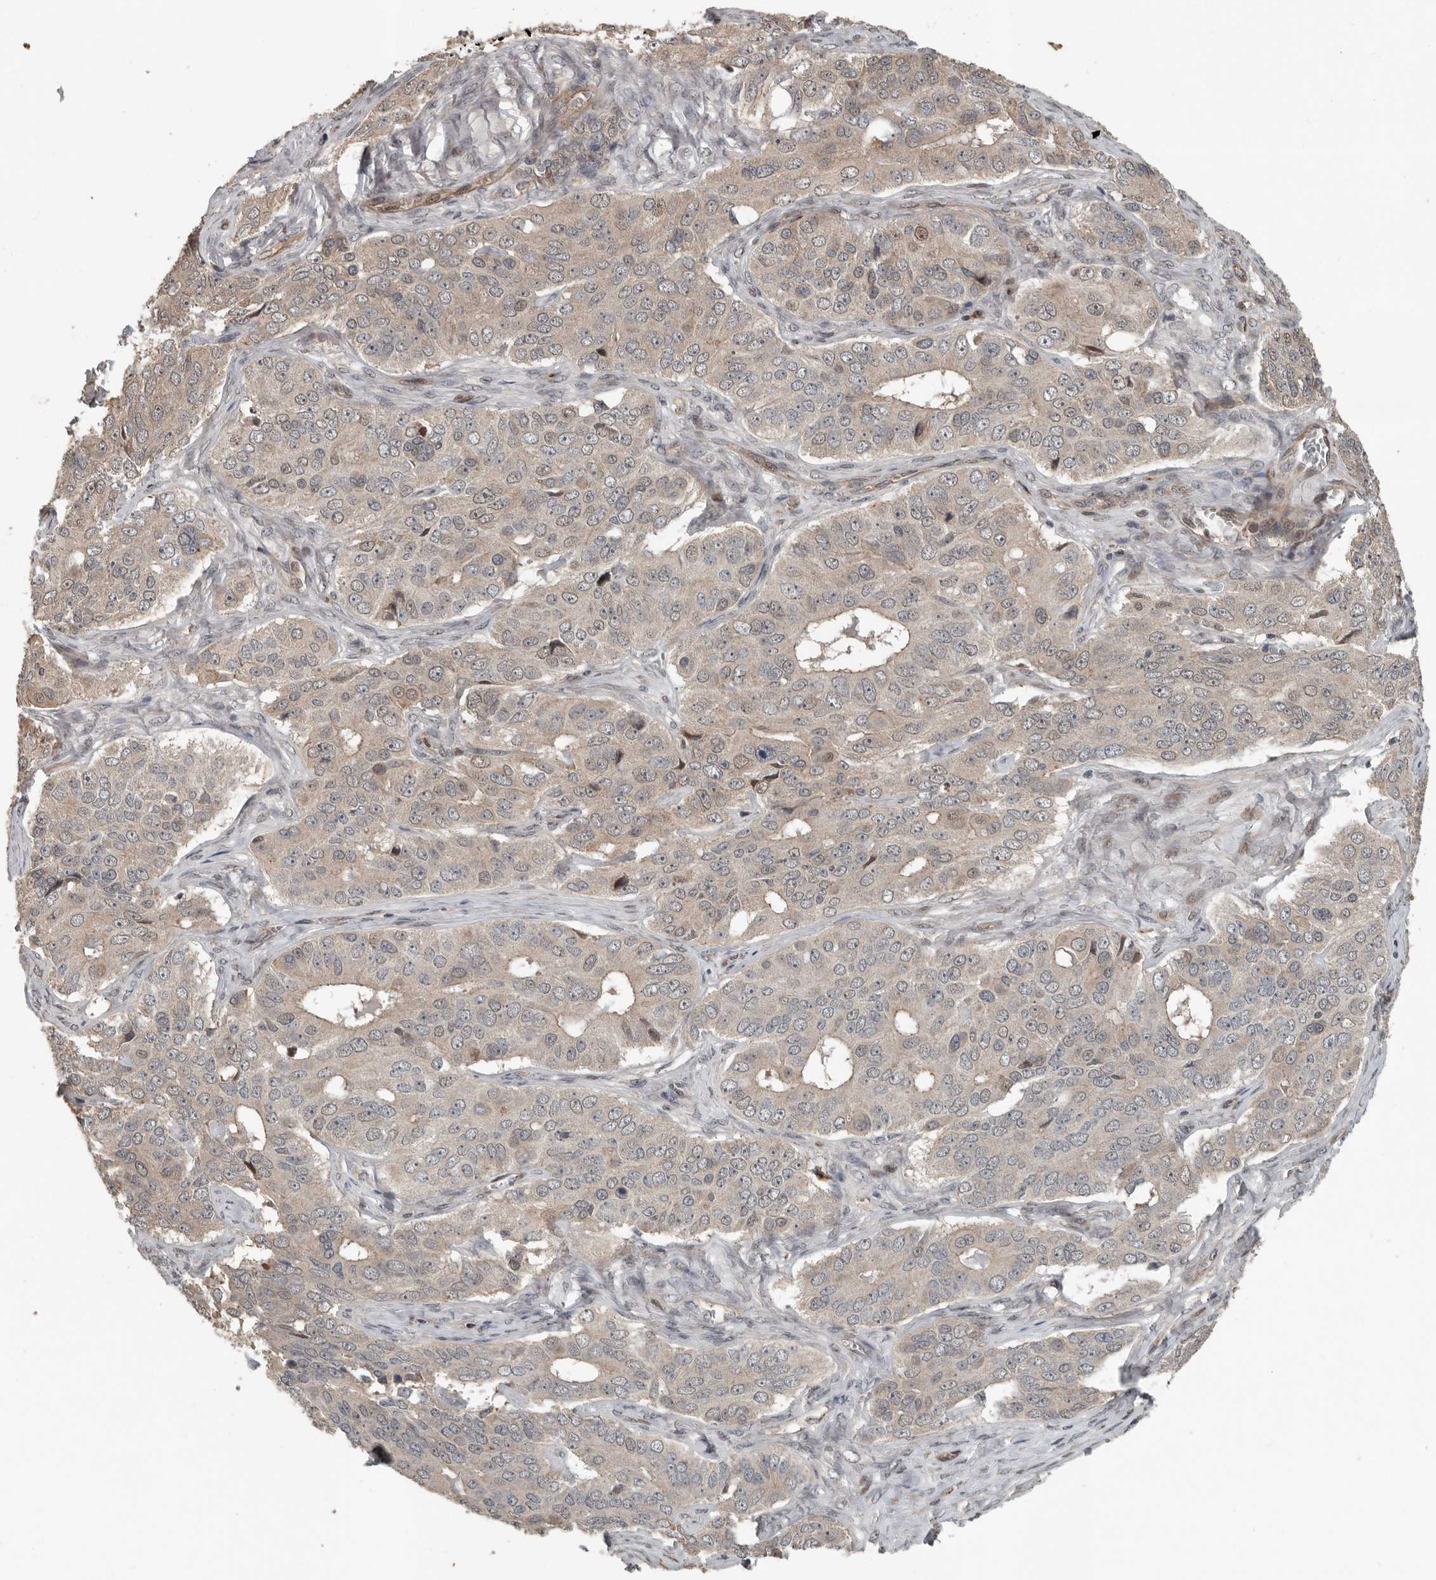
{"staining": {"intensity": "weak", "quantity": "25%-75%", "location": "cytoplasmic/membranous,nuclear"}, "tissue": "ovarian cancer", "cell_type": "Tumor cells", "image_type": "cancer", "snomed": [{"axis": "morphology", "description": "Carcinoma, endometroid"}, {"axis": "topography", "description": "Ovary"}], "caption": "Human ovarian endometroid carcinoma stained with a protein marker exhibits weak staining in tumor cells.", "gene": "YOD1", "patient": {"sex": "female", "age": 51}}